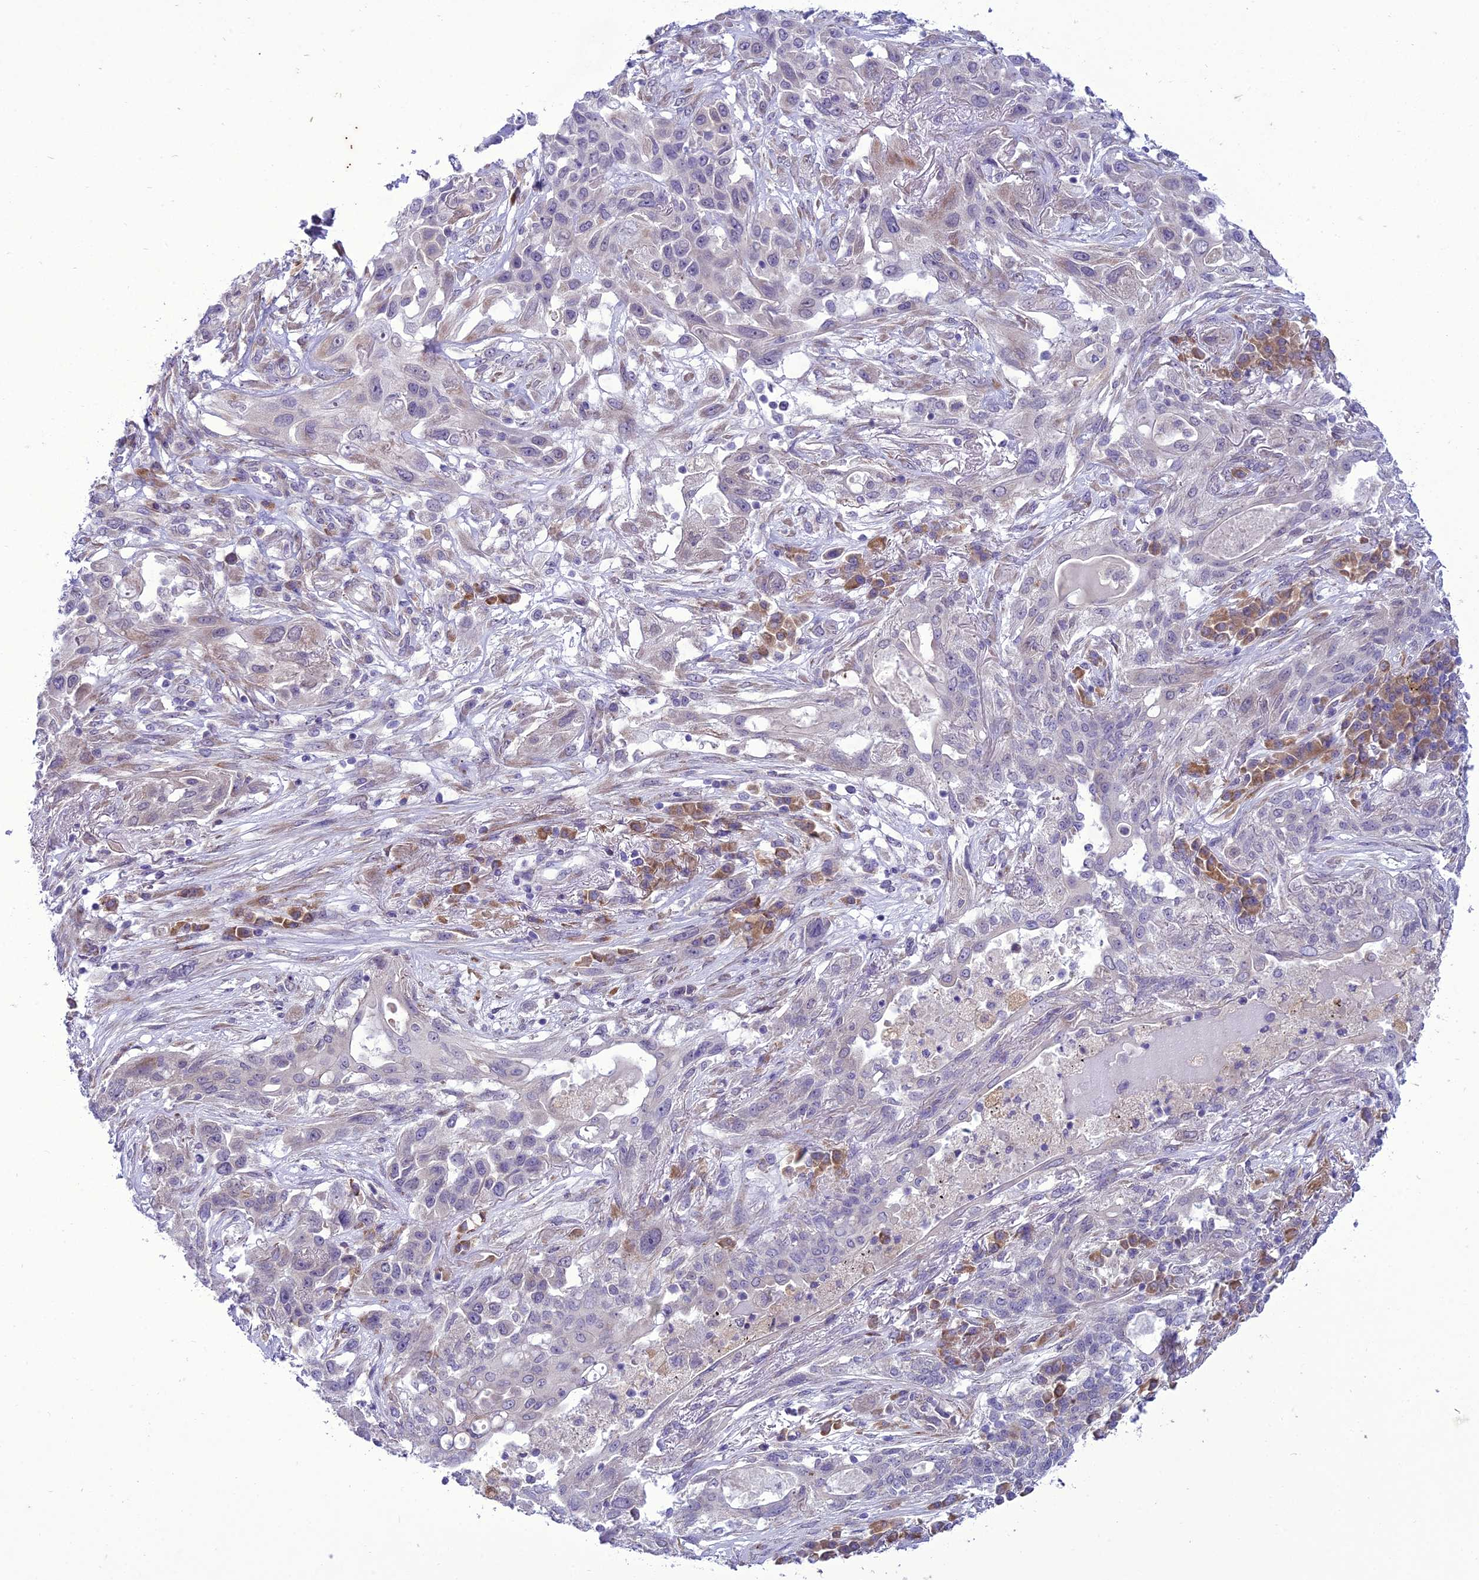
{"staining": {"intensity": "negative", "quantity": "none", "location": "none"}, "tissue": "lung cancer", "cell_type": "Tumor cells", "image_type": "cancer", "snomed": [{"axis": "morphology", "description": "Squamous cell carcinoma, NOS"}, {"axis": "topography", "description": "Lung"}], "caption": "This is a photomicrograph of immunohistochemistry (IHC) staining of lung squamous cell carcinoma, which shows no positivity in tumor cells.", "gene": "NEURL2", "patient": {"sex": "female", "age": 70}}